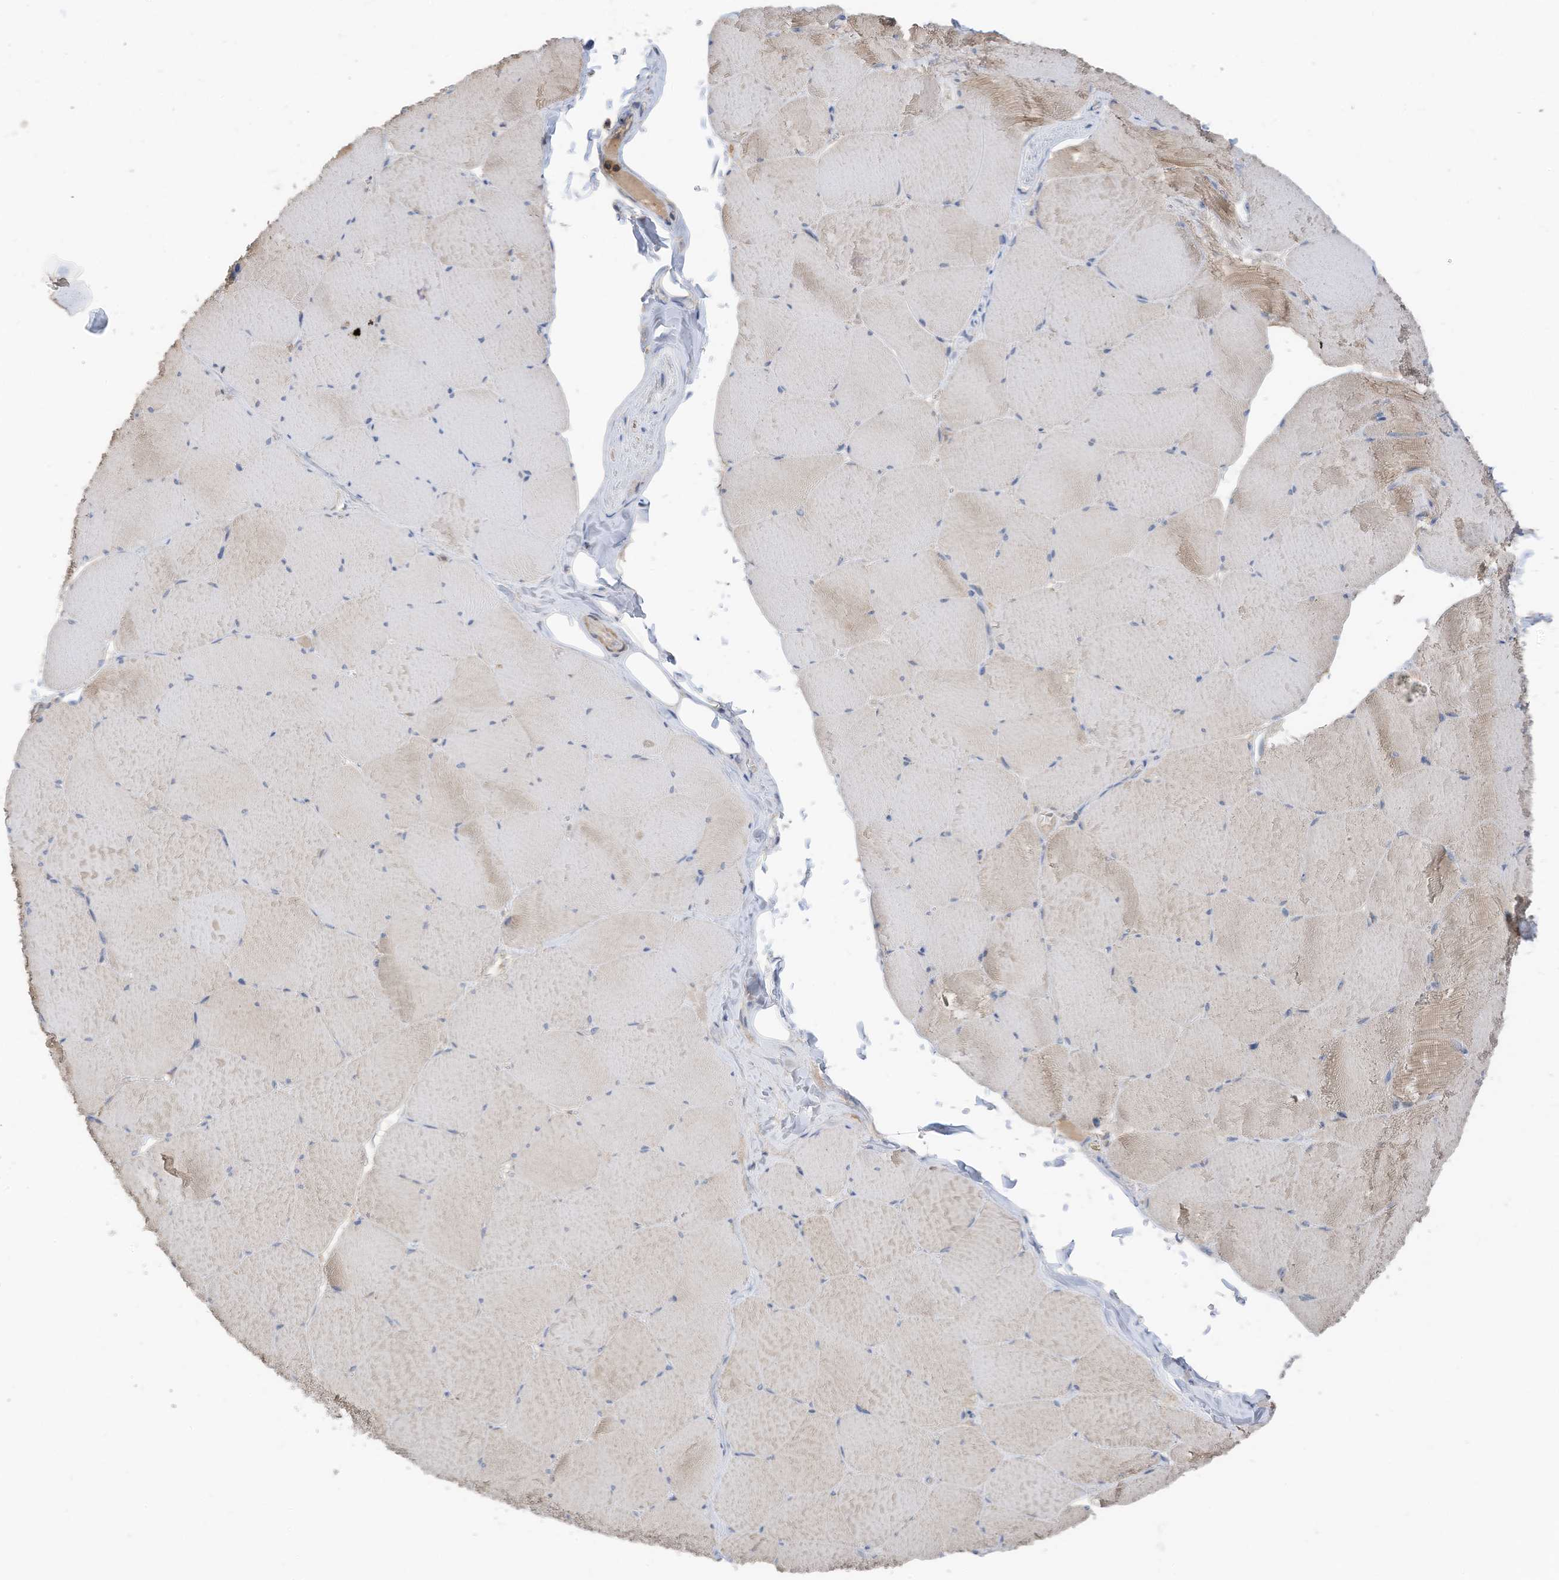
{"staining": {"intensity": "moderate", "quantity": "25%-75%", "location": "cytoplasmic/membranous"}, "tissue": "skeletal muscle", "cell_type": "Myocytes", "image_type": "normal", "snomed": [{"axis": "morphology", "description": "Normal tissue, NOS"}, {"axis": "topography", "description": "Skeletal muscle"}, {"axis": "topography", "description": "Head-Neck"}], "caption": "Moderate cytoplasmic/membranous positivity is present in approximately 25%-75% of myocytes in unremarkable skeletal muscle.", "gene": "SLFN14", "patient": {"sex": "male", "age": 66}}